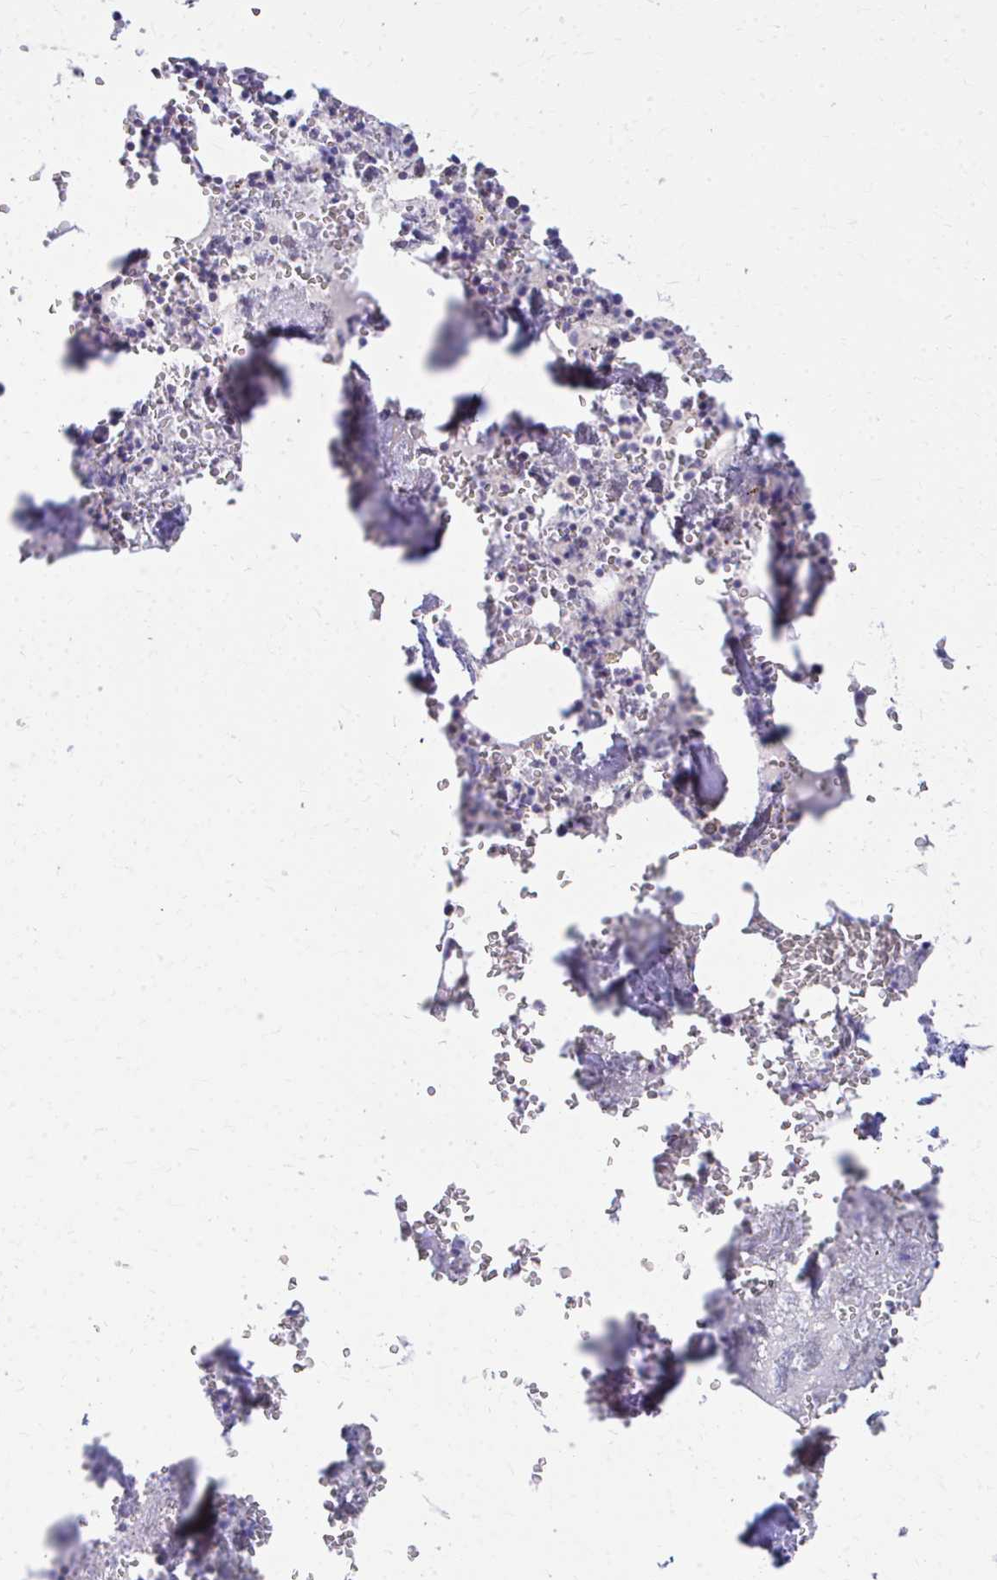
{"staining": {"intensity": "moderate", "quantity": "<25%", "location": "cytoplasmic/membranous"}, "tissue": "bone marrow", "cell_type": "Hematopoietic cells", "image_type": "normal", "snomed": [{"axis": "morphology", "description": "Normal tissue, NOS"}, {"axis": "topography", "description": "Bone marrow"}], "caption": "Bone marrow stained for a protein (brown) demonstrates moderate cytoplasmic/membranous positive positivity in approximately <25% of hematopoietic cells.", "gene": "MRPL19", "patient": {"sex": "male", "age": 54}}